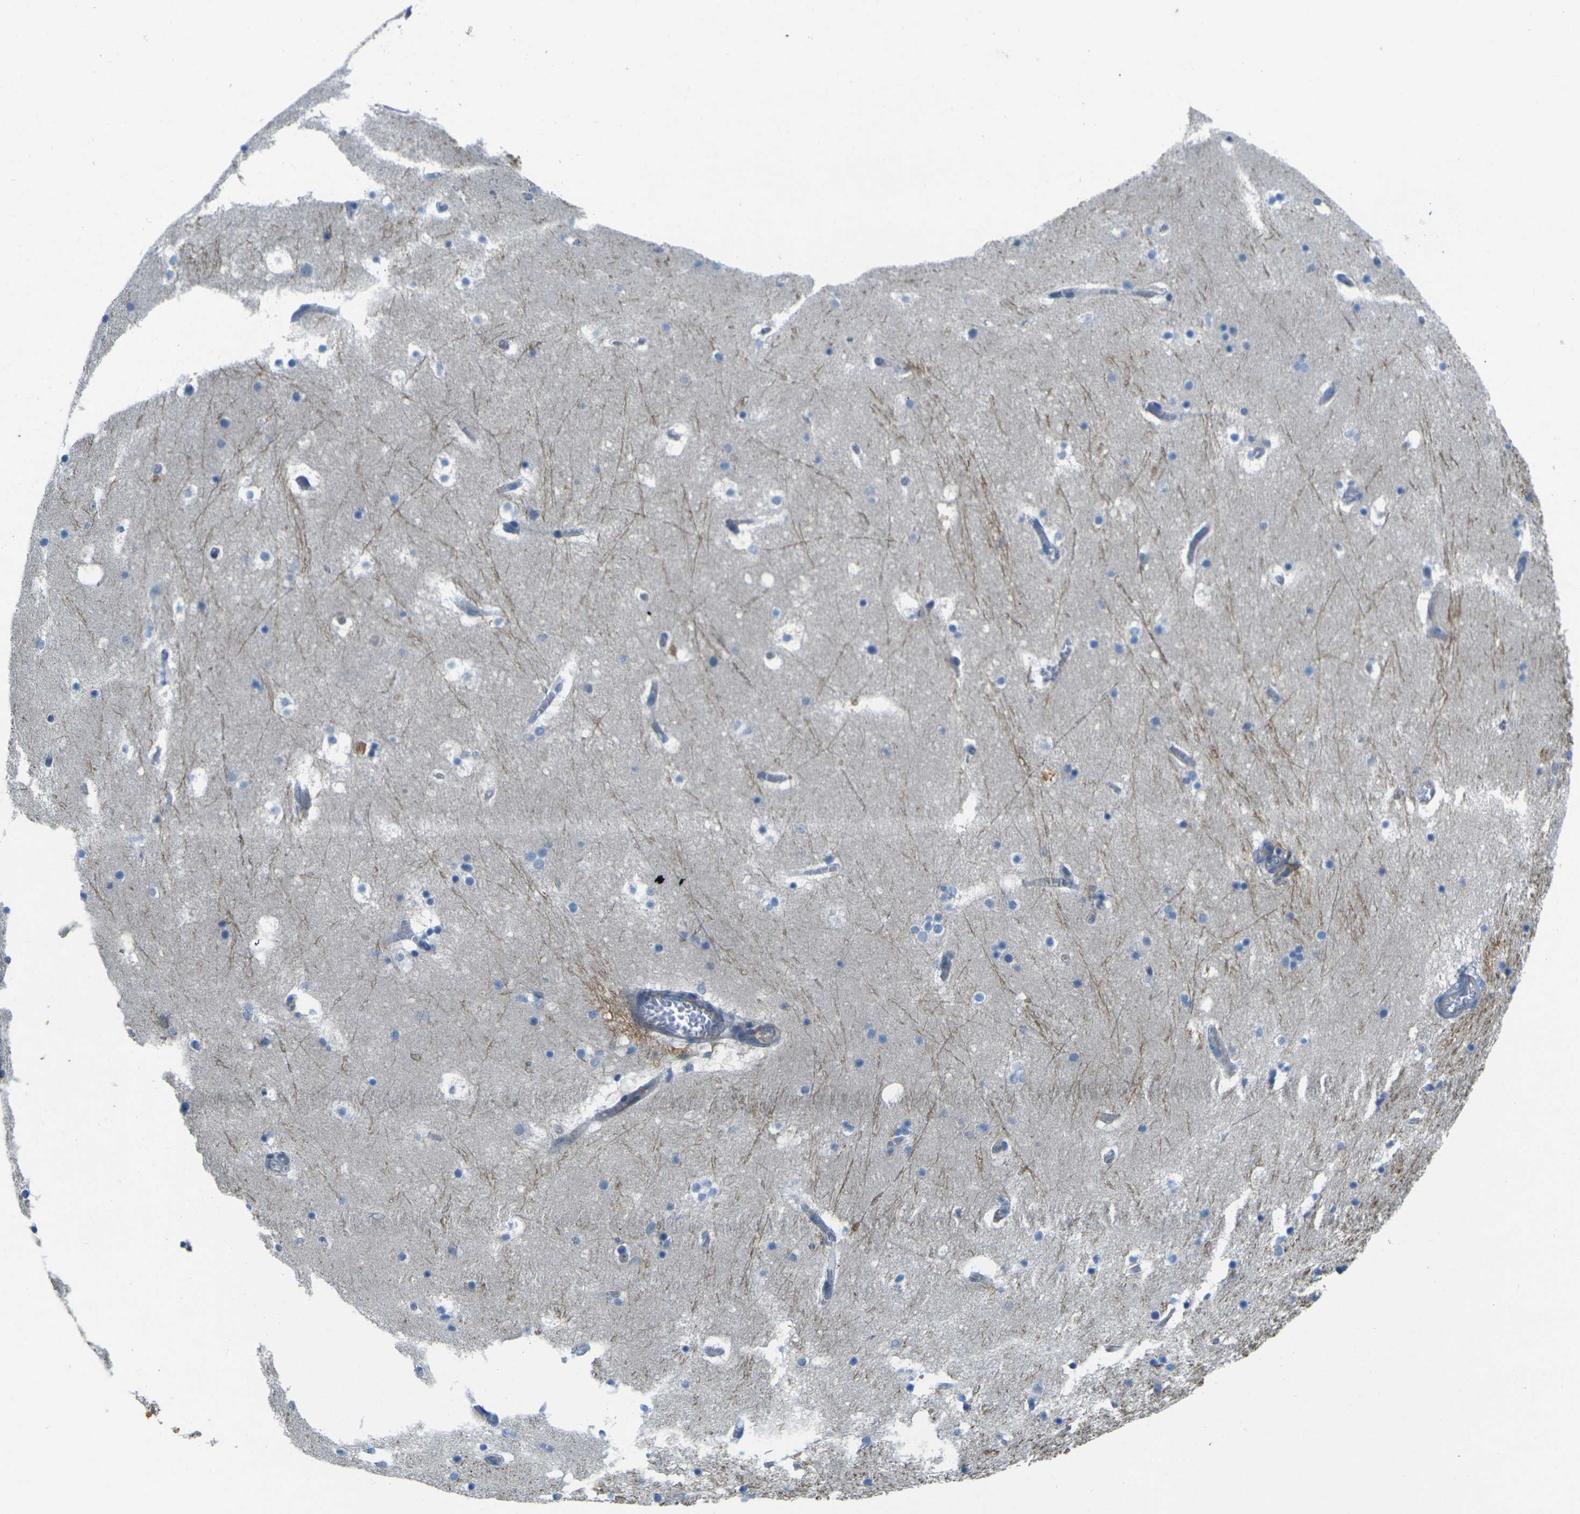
{"staining": {"intensity": "negative", "quantity": "none", "location": "none"}, "tissue": "hippocampus", "cell_type": "Glial cells", "image_type": "normal", "snomed": [{"axis": "morphology", "description": "Normal tissue, NOS"}, {"axis": "topography", "description": "Hippocampus"}], "caption": "This is an immunohistochemistry (IHC) histopathology image of benign human hippocampus. There is no positivity in glial cells.", "gene": "CYP2C8", "patient": {"sex": "male", "age": 45}}